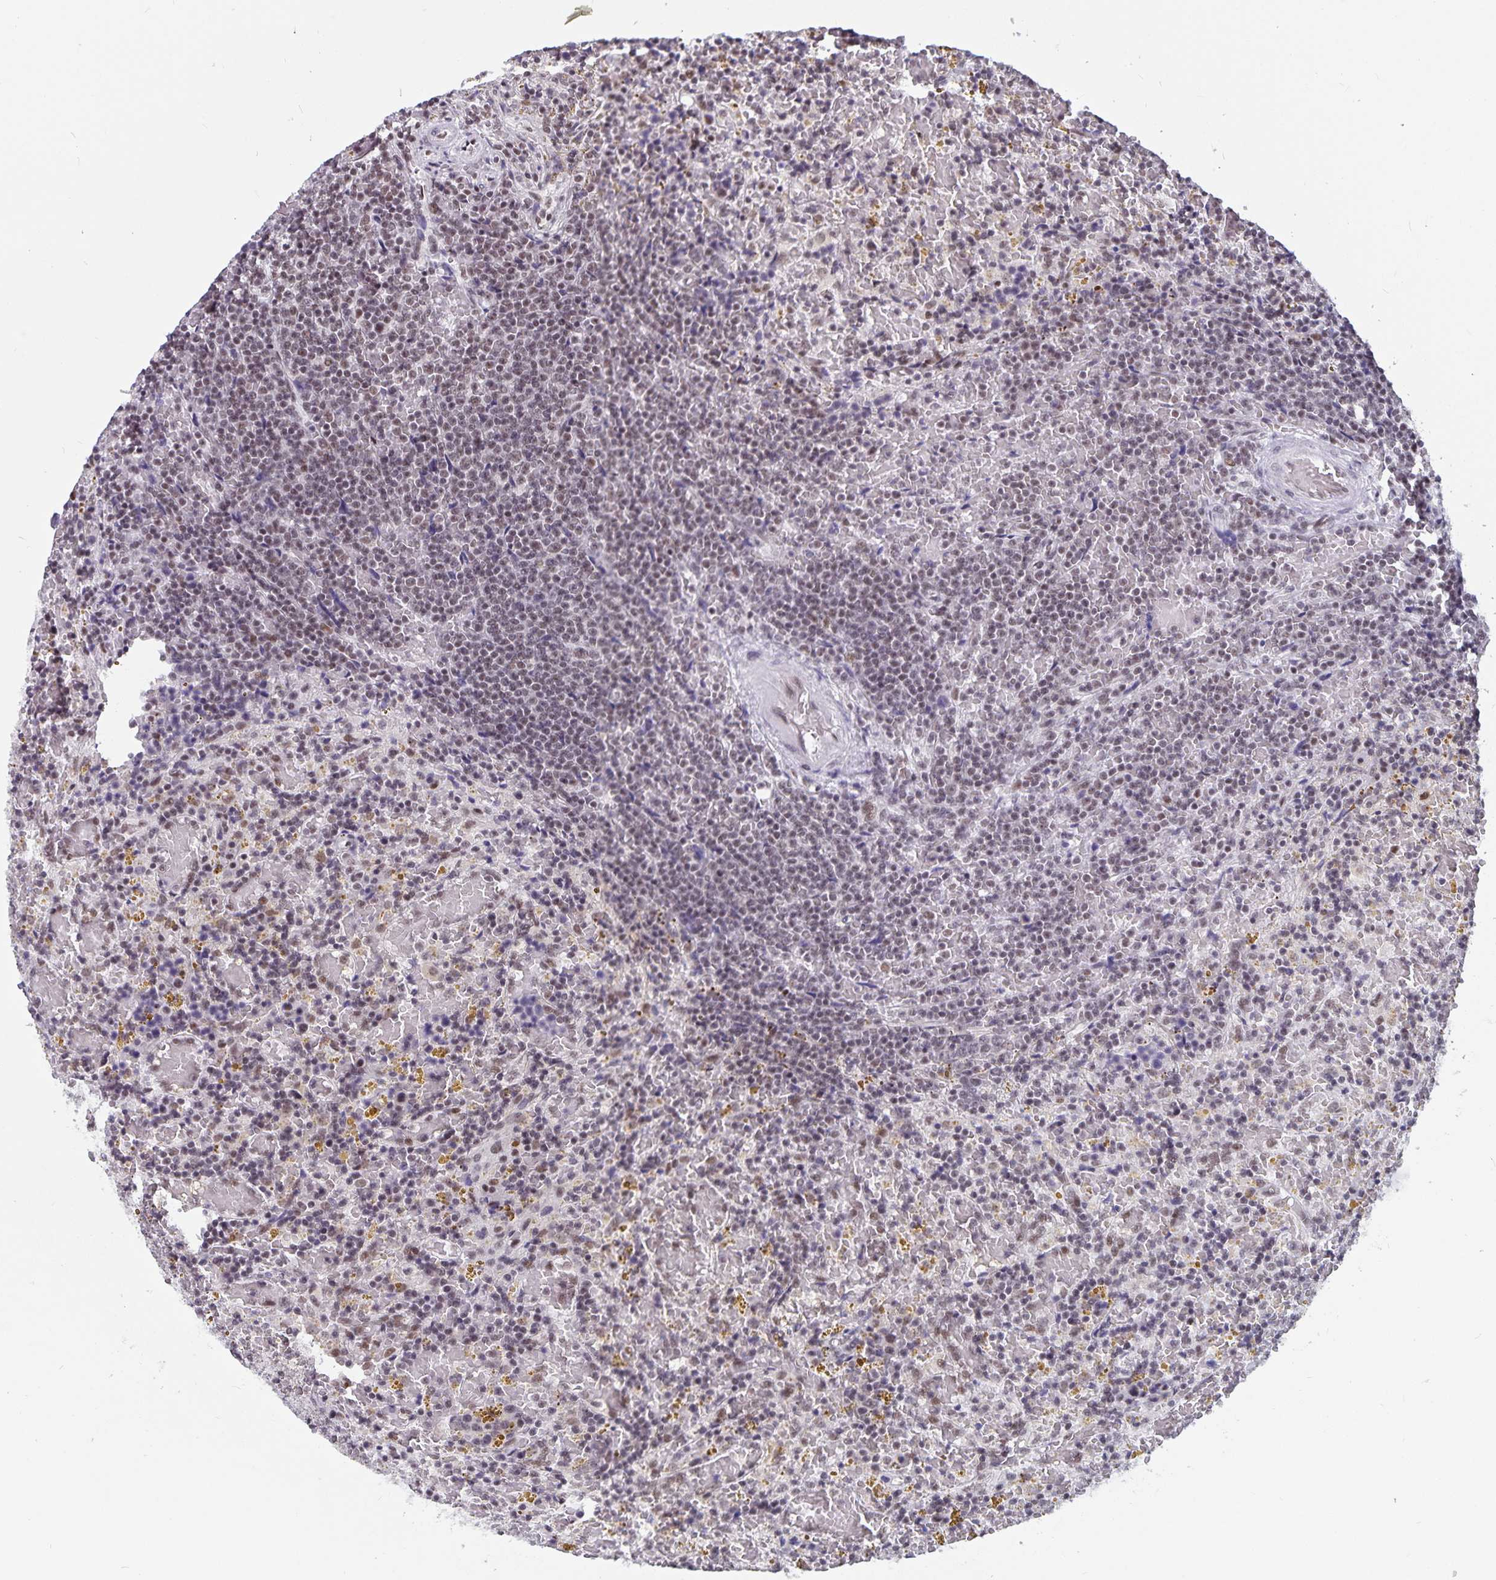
{"staining": {"intensity": "weak", "quantity": "25%-75%", "location": "nuclear"}, "tissue": "lymphoma", "cell_type": "Tumor cells", "image_type": "cancer", "snomed": [{"axis": "morphology", "description": "Malignant lymphoma, non-Hodgkin's type, Low grade"}, {"axis": "topography", "description": "Spleen"}], "caption": "A photomicrograph of human lymphoma stained for a protein shows weak nuclear brown staining in tumor cells. The staining was performed using DAB to visualize the protein expression in brown, while the nuclei were stained in blue with hematoxylin (Magnification: 20x).", "gene": "PBX2", "patient": {"sex": "female", "age": 65}}